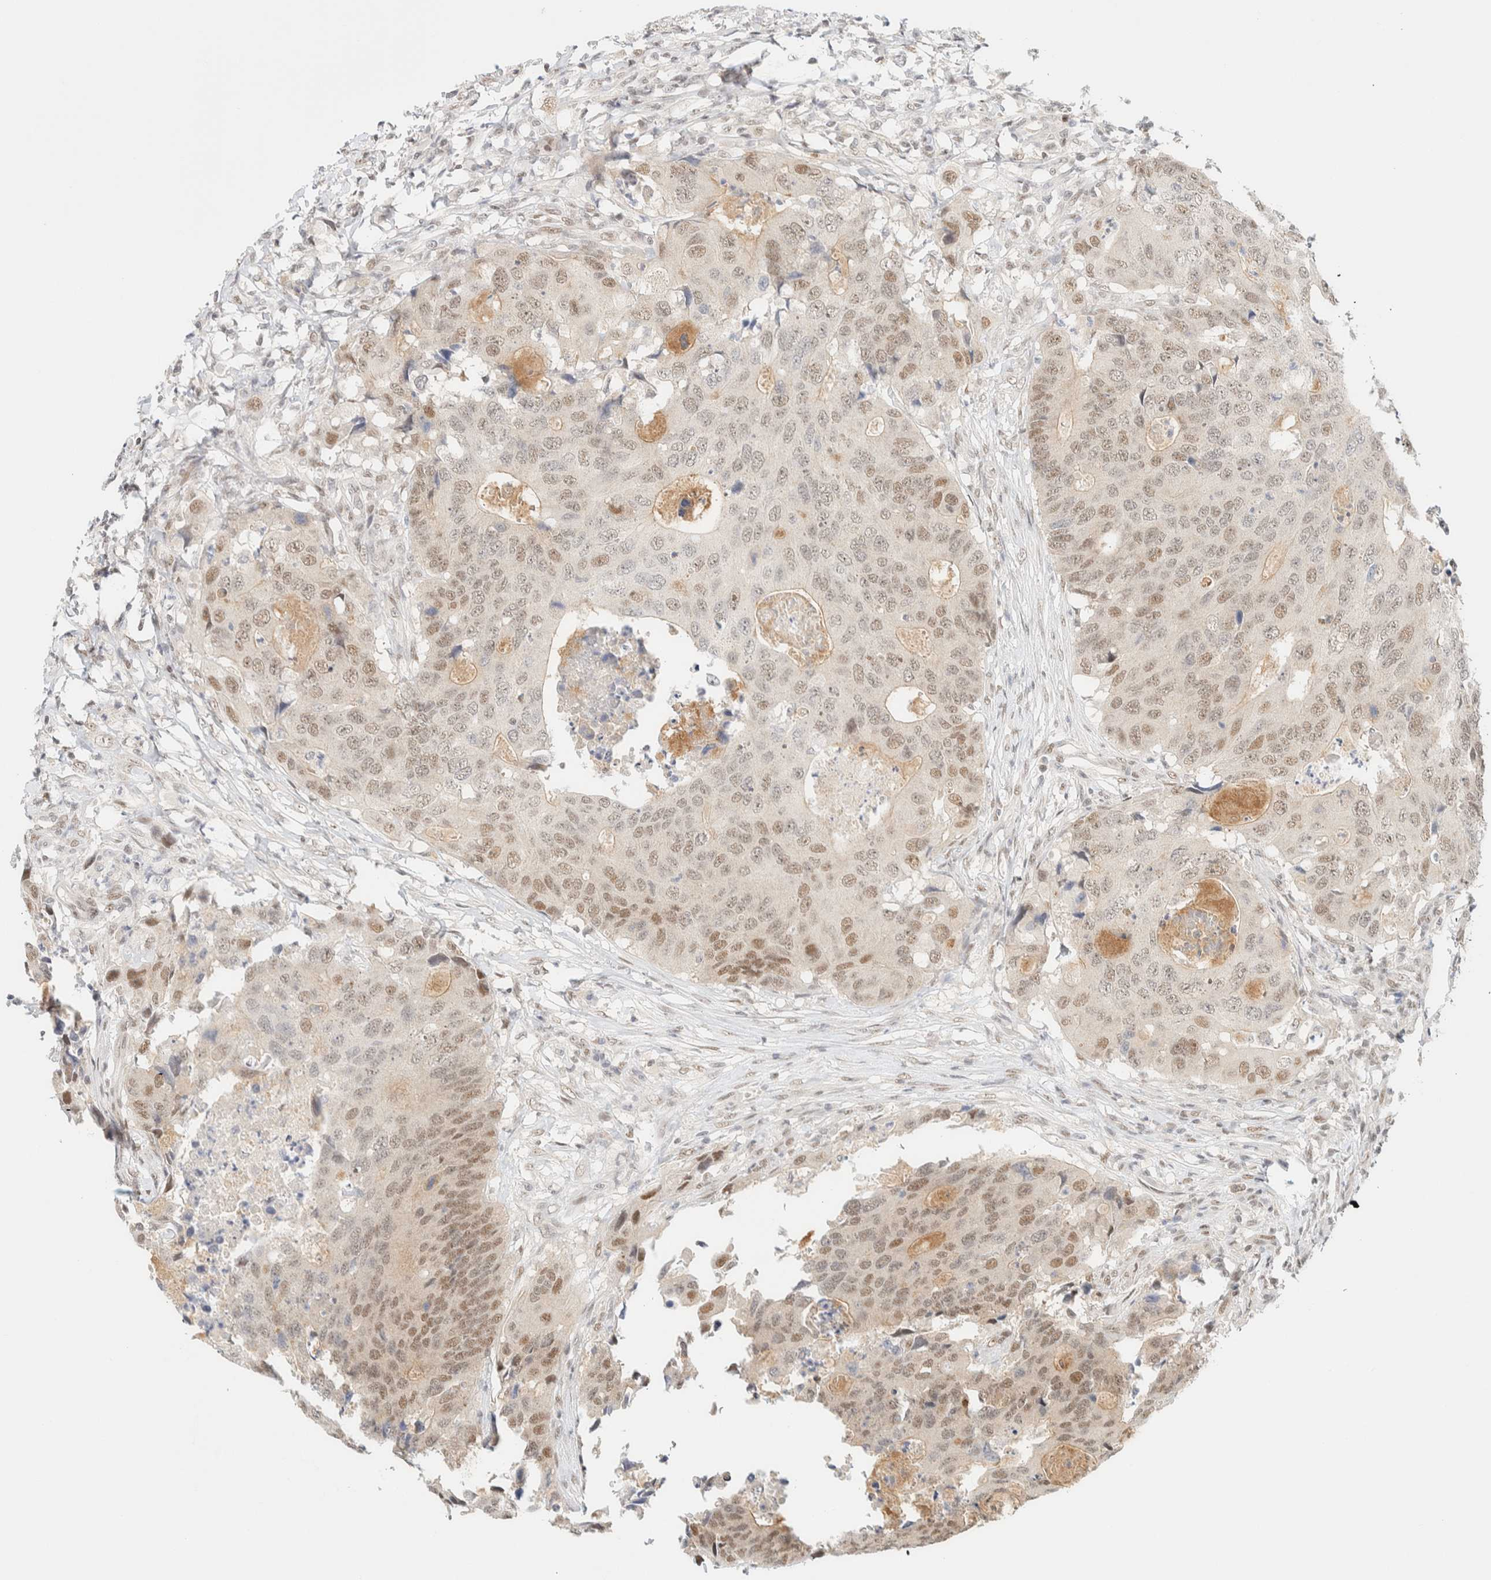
{"staining": {"intensity": "moderate", "quantity": "<25%", "location": "nuclear"}, "tissue": "colorectal cancer", "cell_type": "Tumor cells", "image_type": "cancer", "snomed": [{"axis": "morphology", "description": "Adenocarcinoma, NOS"}, {"axis": "topography", "description": "Colon"}], "caption": "Brown immunohistochemical staining in colorectal cancer (adenocarcinoma) displays moderate nuclear positivity in approximately <25% of tumor cells. (DAB IHC, brown staining for protein, blue staining for nuclei).", "gene": "PYGO2", "patient": {"sex": "male", "age": 71}}